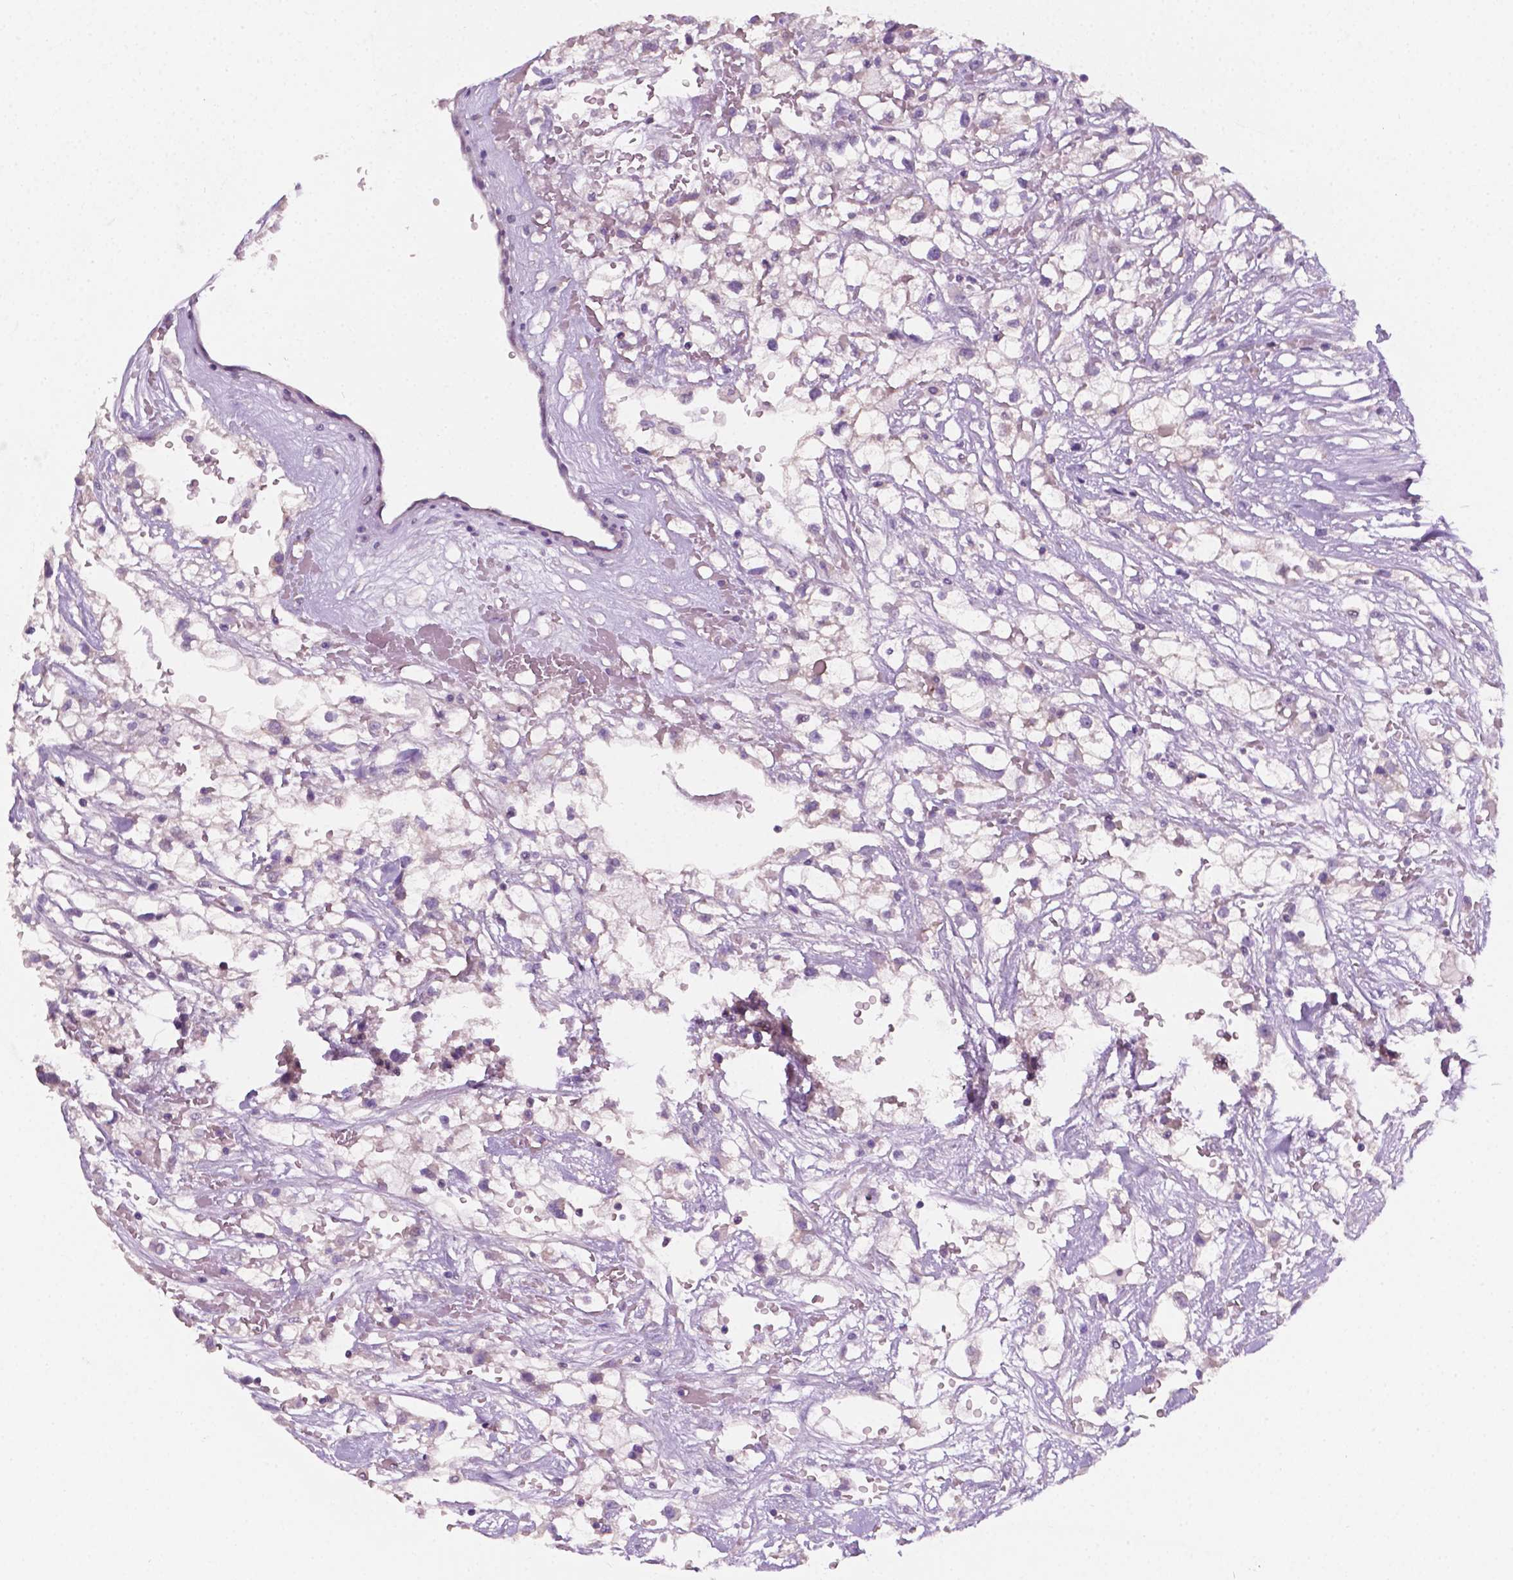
{"staining": {"intensity": "negative", "quantity": "none", "location": "none"}, "tissue": "renal cancer", "cell_type": "Tumor cells", "image_type": "cancer", "snomed": [{"axis": "morphology", "description": "Adenocarcinoma, NOS"}, {"axis": "topography", "description": "Kidney"}], "caption": "The photomicrograph shows no staining of tumor cells in adenocarcinoma (renal).", "gene": "EGFR", "patient": {"sex": "male", "age": 59}}